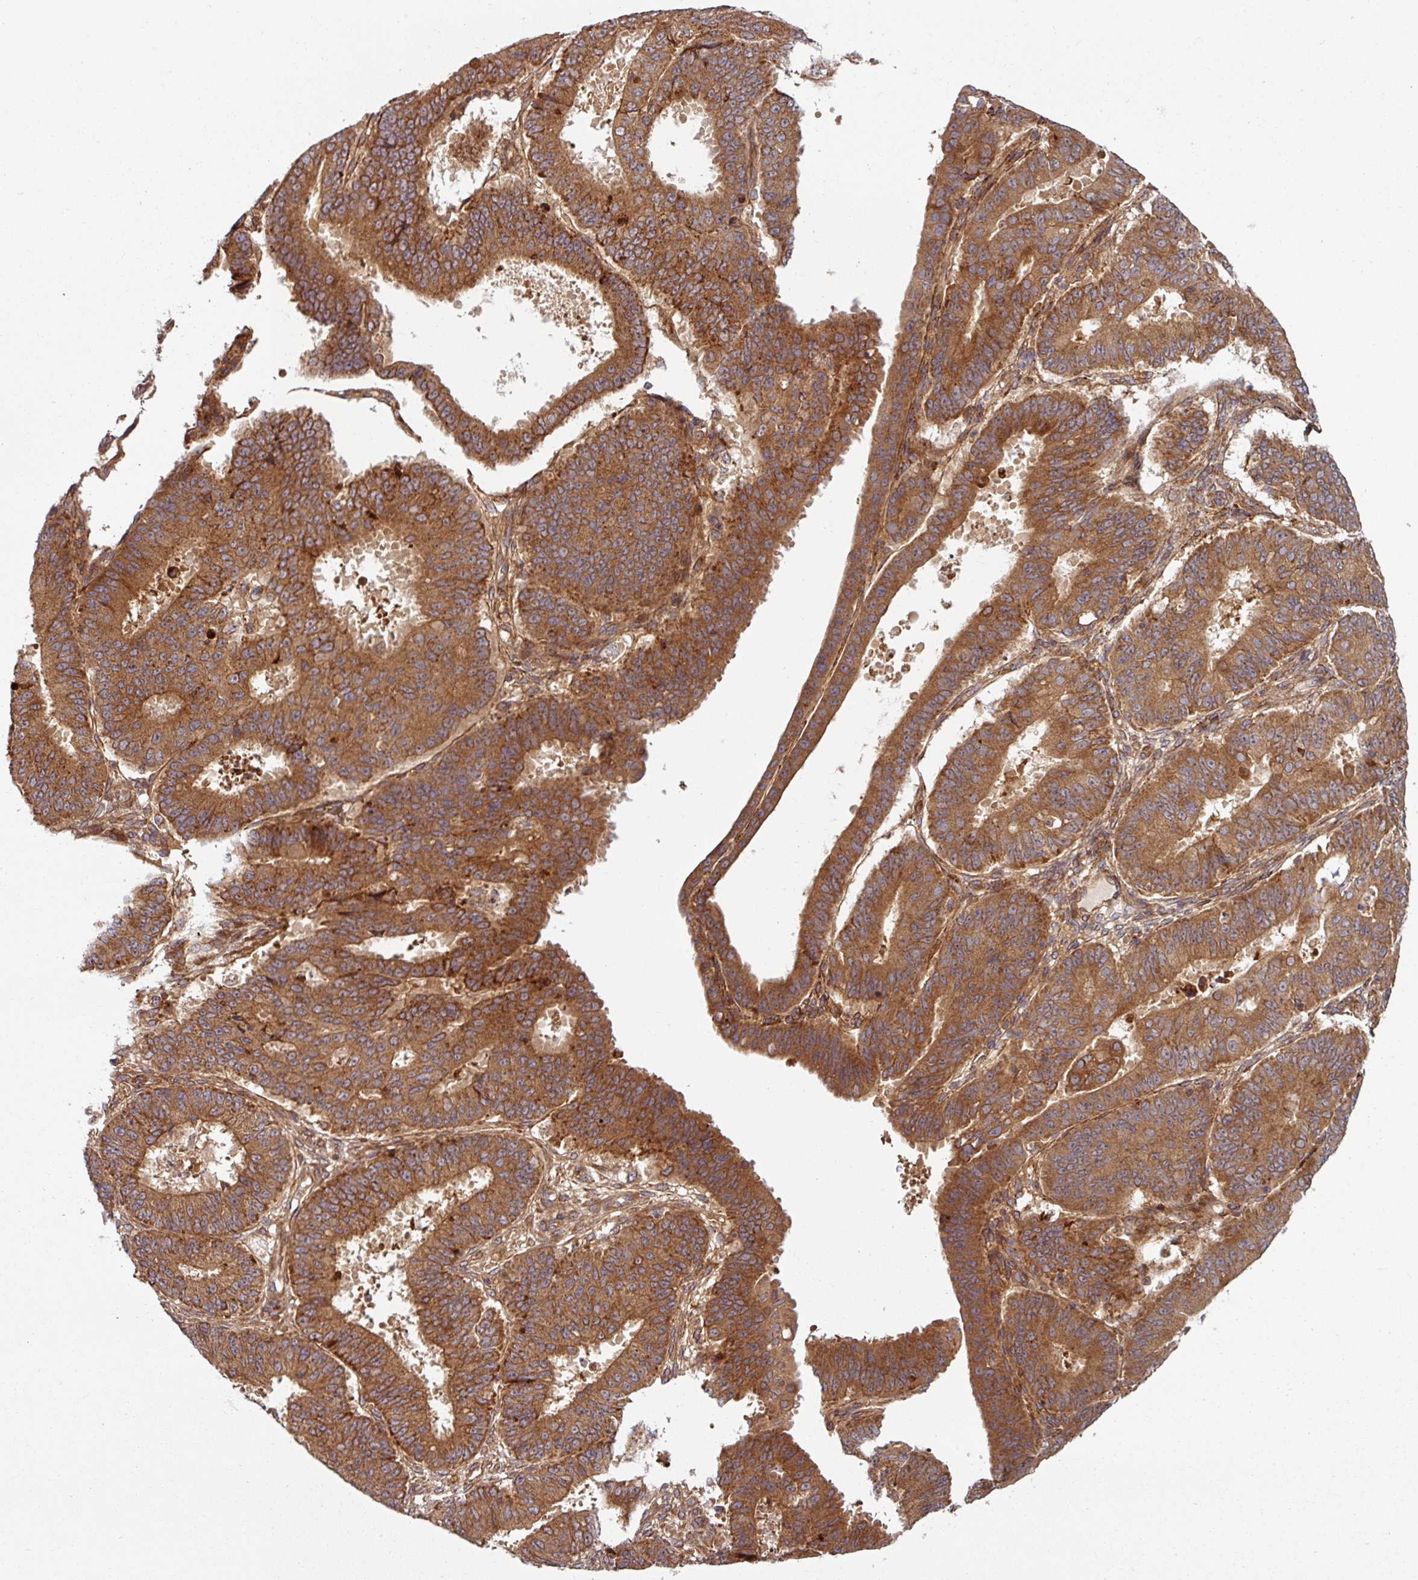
{"staining": {"intensity": "strong", "quantity": ">75%", "location": "cytoplasmic/membranous"}, "tissue": "ovarian cancer", "cell_type": "Tumor cells", "image_type": "cancer", "snomed": [{"axis": "morphology", "description": "Carcinoma, endometroid"}, {"axis": "topography", "description": "Appendix"}, {"axis": "topography", "description": "Ovary"}], "caption": "Protein expression analysis of ovarian cancer (endometroid carcinoma) reveals strong cytoplasmic/membranous expression in approximately >75% of tumor cells.", "gene": "RAB5A", "patient": {"sex": "female", "age": 42}}